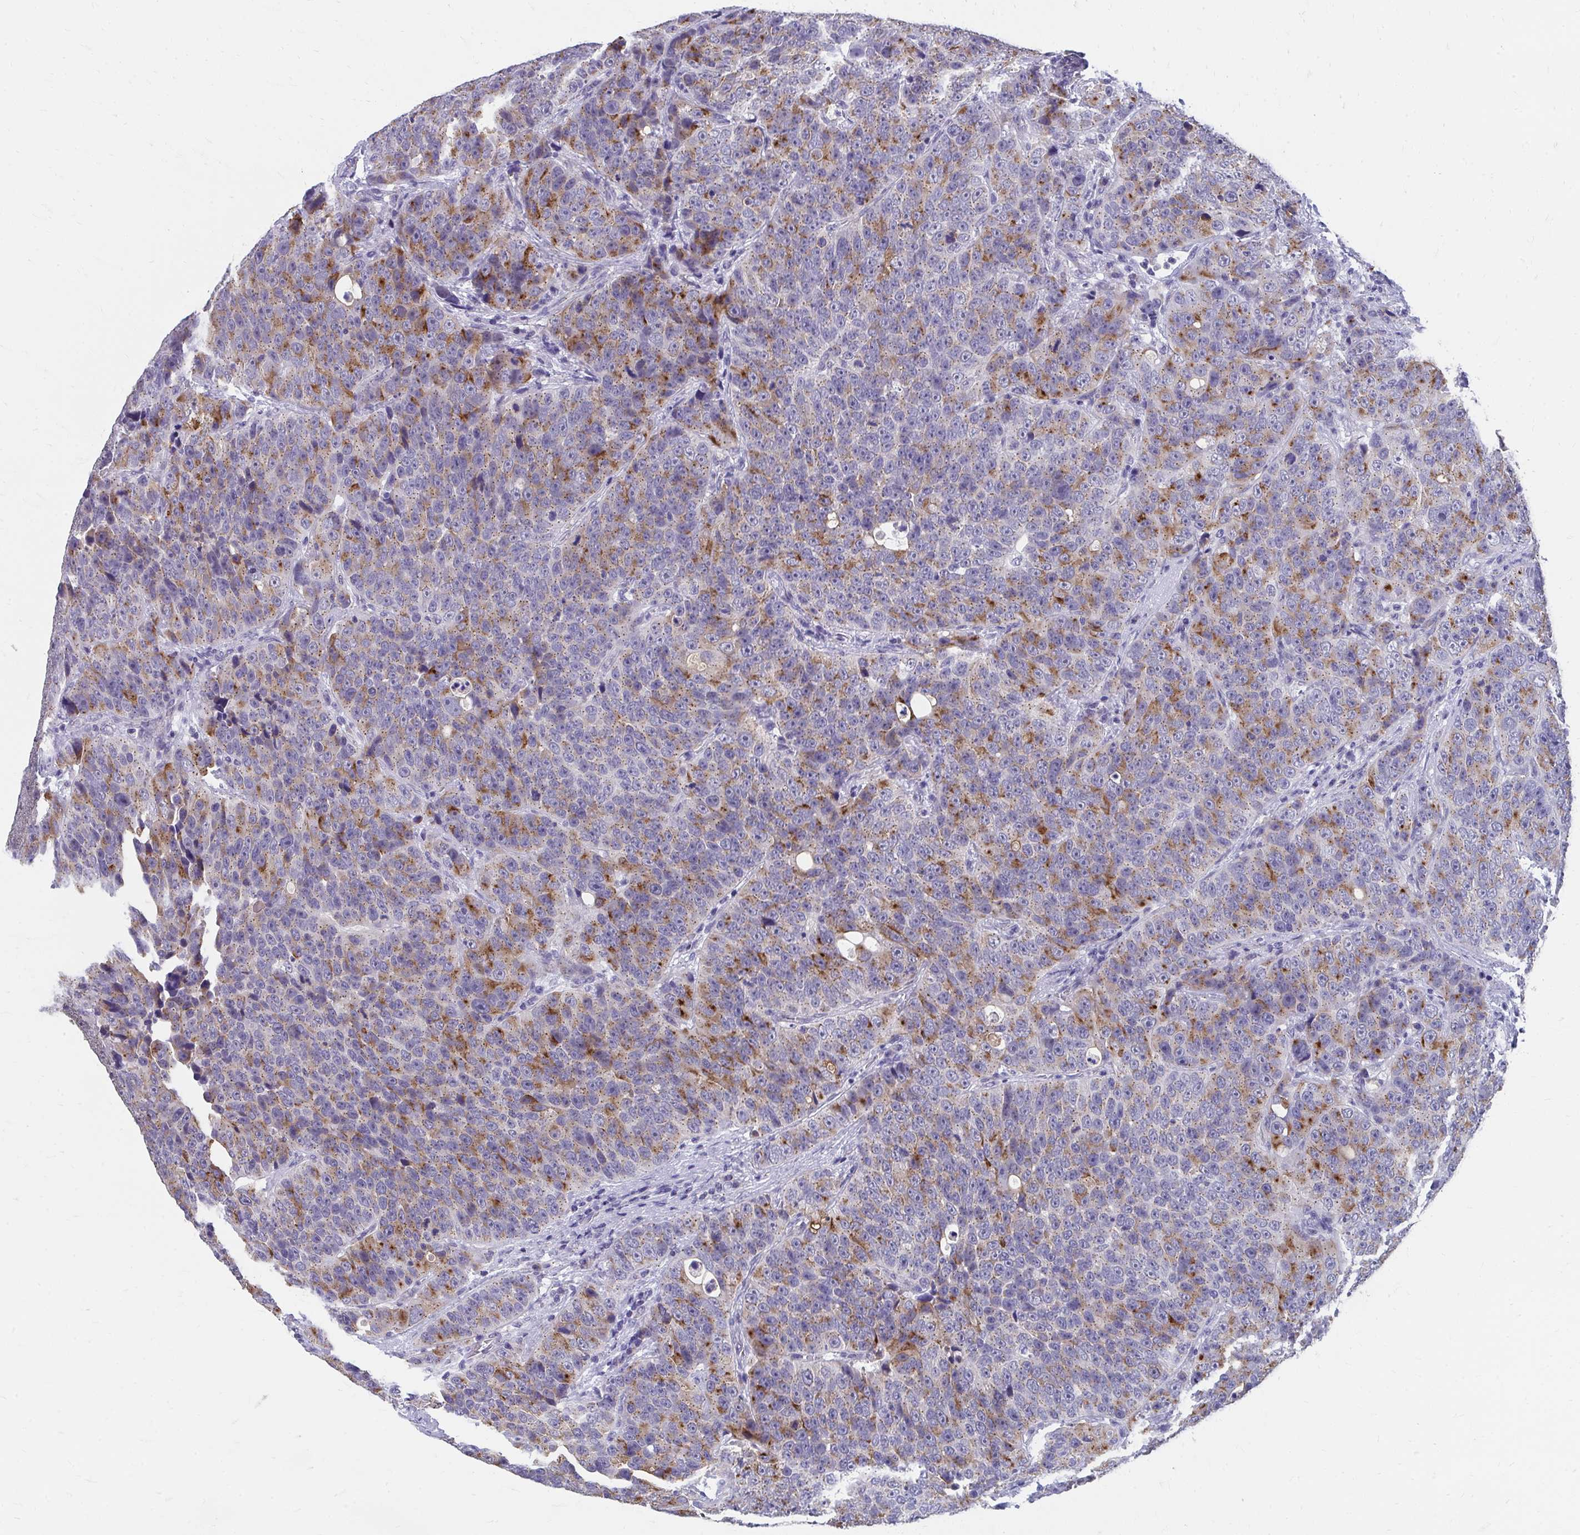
{"staining": {"intensity": "moderate", "quantity": "25%-75%", "location": "cytoplasmic/membranous"}, "tissue": "urothelial cancer", "cell_type": "Tumor cells", "image_type": "cancer", "snomed": [{"axis": "morphology", "description": "Urothelial carcinoma, NOS"}, {"axis": "topography", "description": "Urinary bladder"}], "caption": "DAB (3,3'-diaminobenzidine) immunohistochemical staining of human urothelial cancer shows moderate cytoplasmic/membranous protein positivity in about 25%-75% of tumor cells. (Brightfield microscopy of DAB IHC at high magnification).", "gene": "TMPRSS2", "patient": {"sex": "male", "age": 52}}